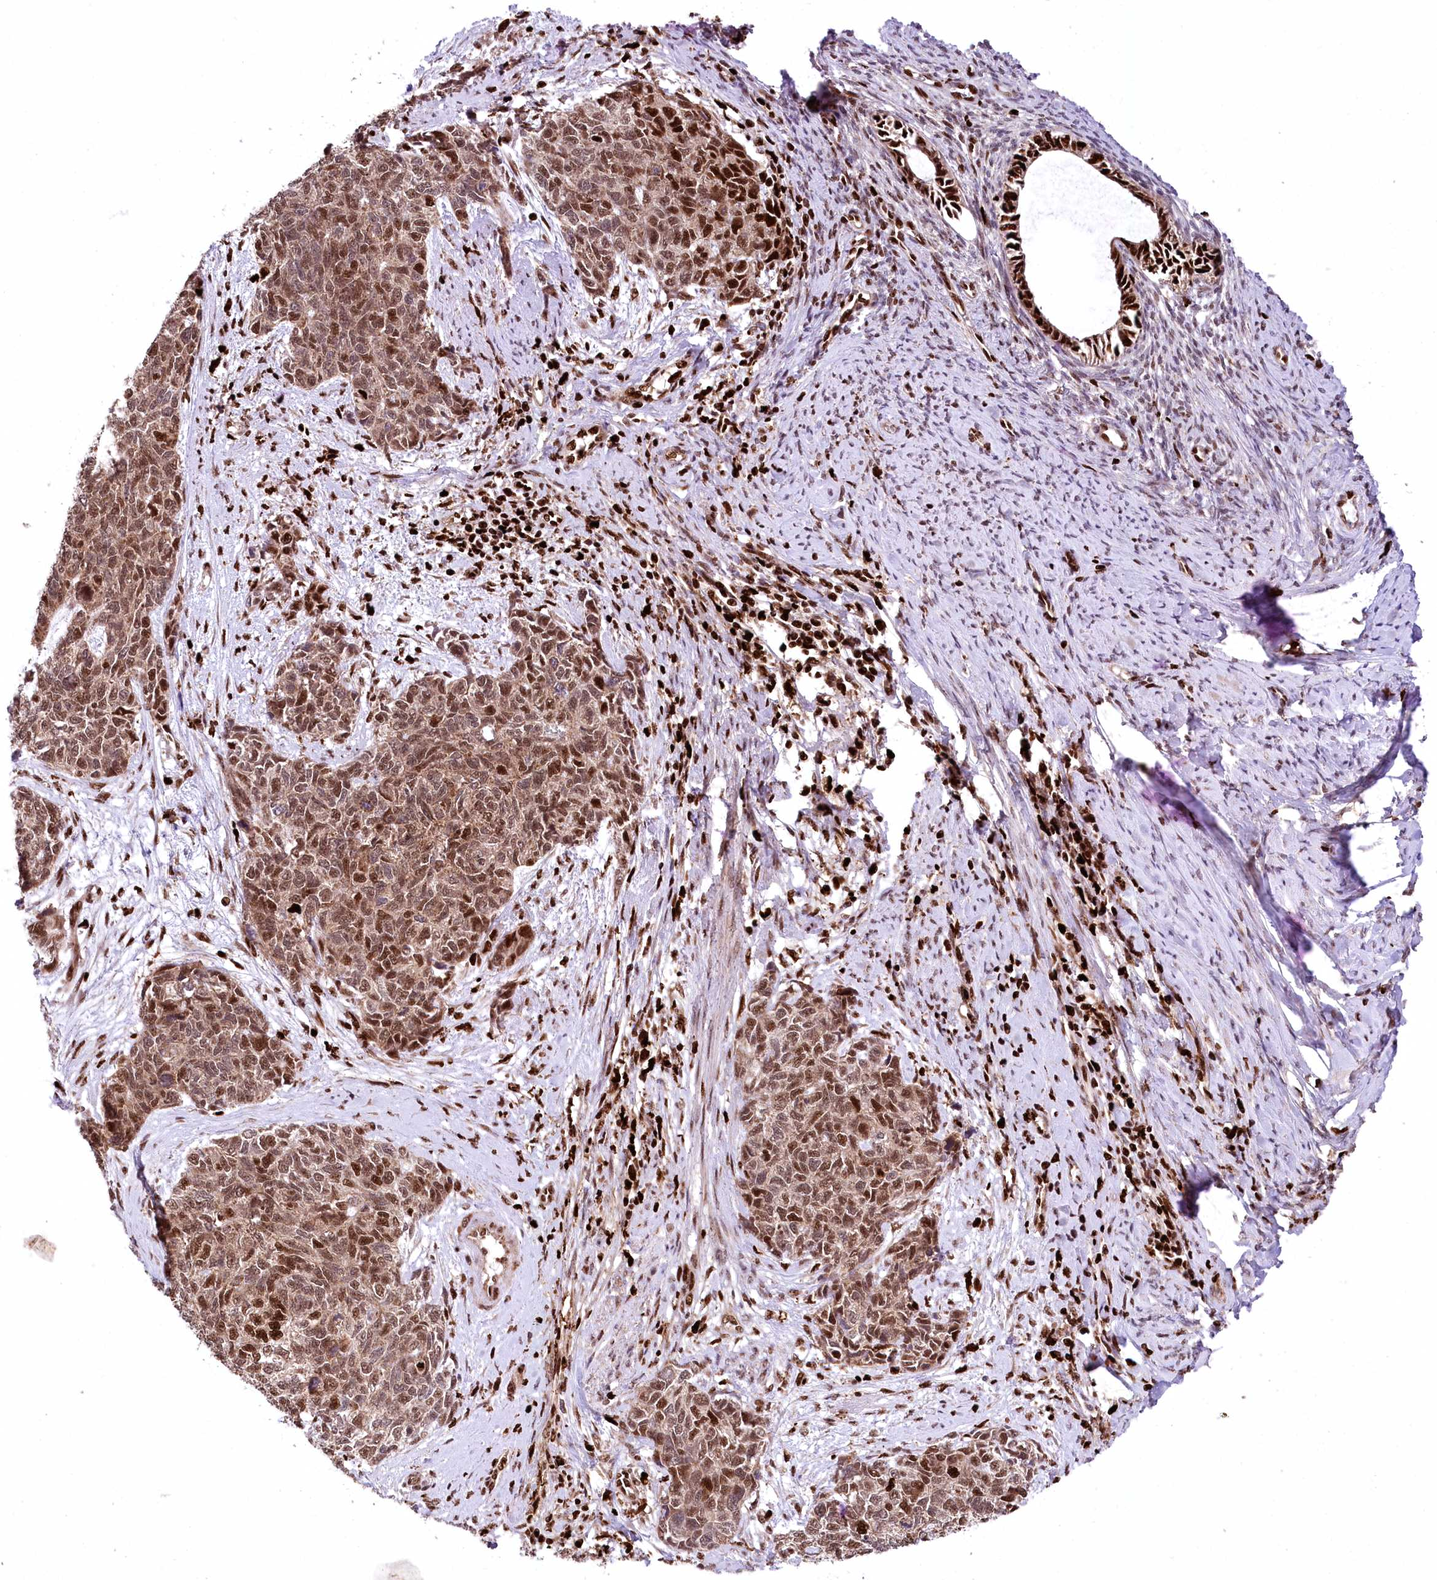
{"staining": {"intensity": "moderate", "quantity": ">75%", "location": "cytoplasmic/membranous,nuclear"}, "tissue": "cervical cancer", "cell_type": "Tumor cells", "image_type": "cancer", "snomed": [{"axis": "morphology", "description": "Squamous cell carcinoma, NOS"}, {"axis": "topography", "description": "Cervix"}], "caption": "Immunohistochemical staining of human cervical cancer (squamous cell carcinoma) shows medium levels of moderate cytoplasmic/membranous and nuclear expression in approximately >75% of tumor cells. (DAB (3,3'-diaminobenzidine) IHC with brightfield microscopy, high magnification).", "gene": "FIGN", "patient": {"sex": "female", "age": 63}}